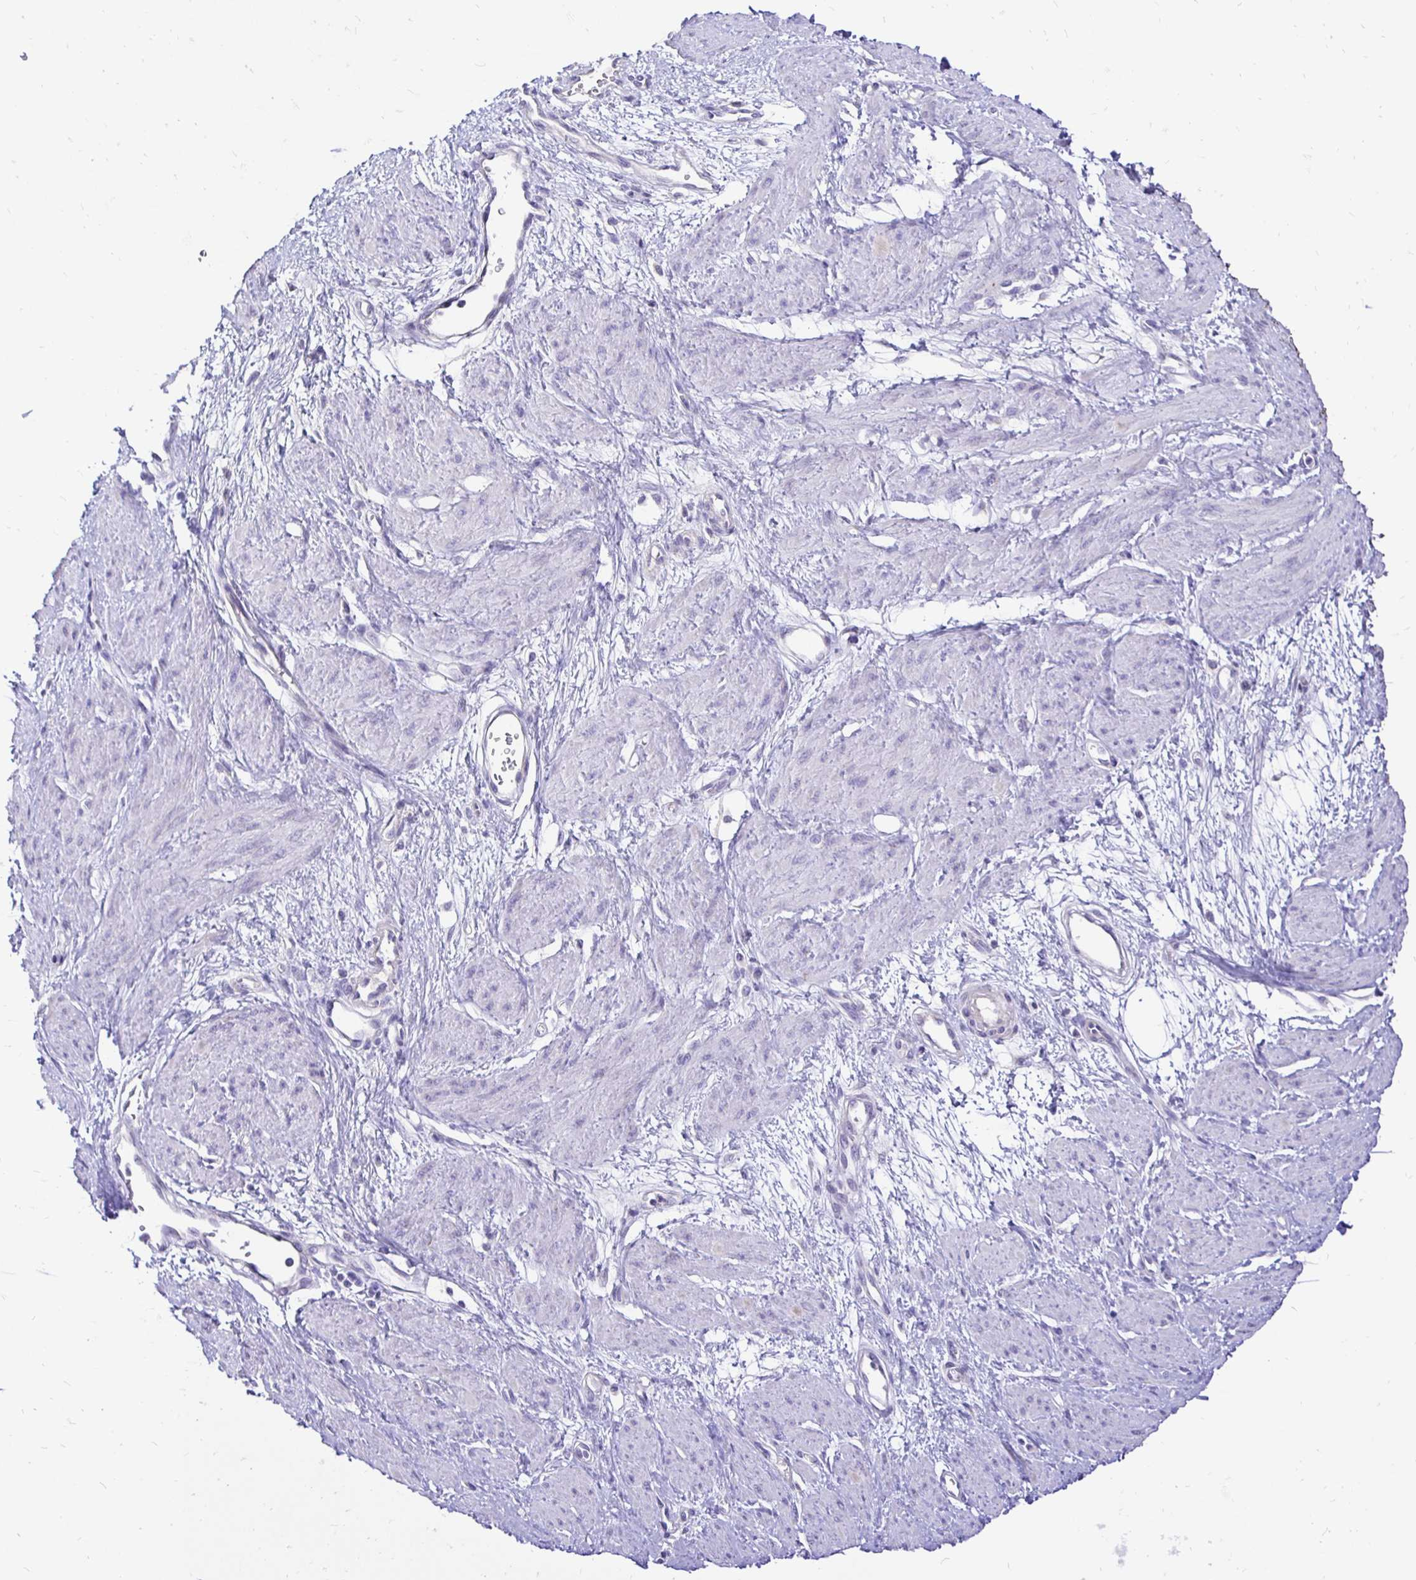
{"staining": {"intensity": "negative", "quantity": "none", "location": "none"}, "tissue": "smooth muscle", "cell_type": "Smooth muscle cells", "image_type": "normal", "snomed": [{"axis": "morphology", "description": "Normal tissue, NOS"}, {"axis": "topography", "description": "Smooth muscle"}, {"axis": "topography", "description": "Uterus"}], "caption": "Smooth muscle cells show no significant protein staining in normal smooth muscle.", "gene": "TAF1D", "patient": {"sex": "female", "age": 39}}